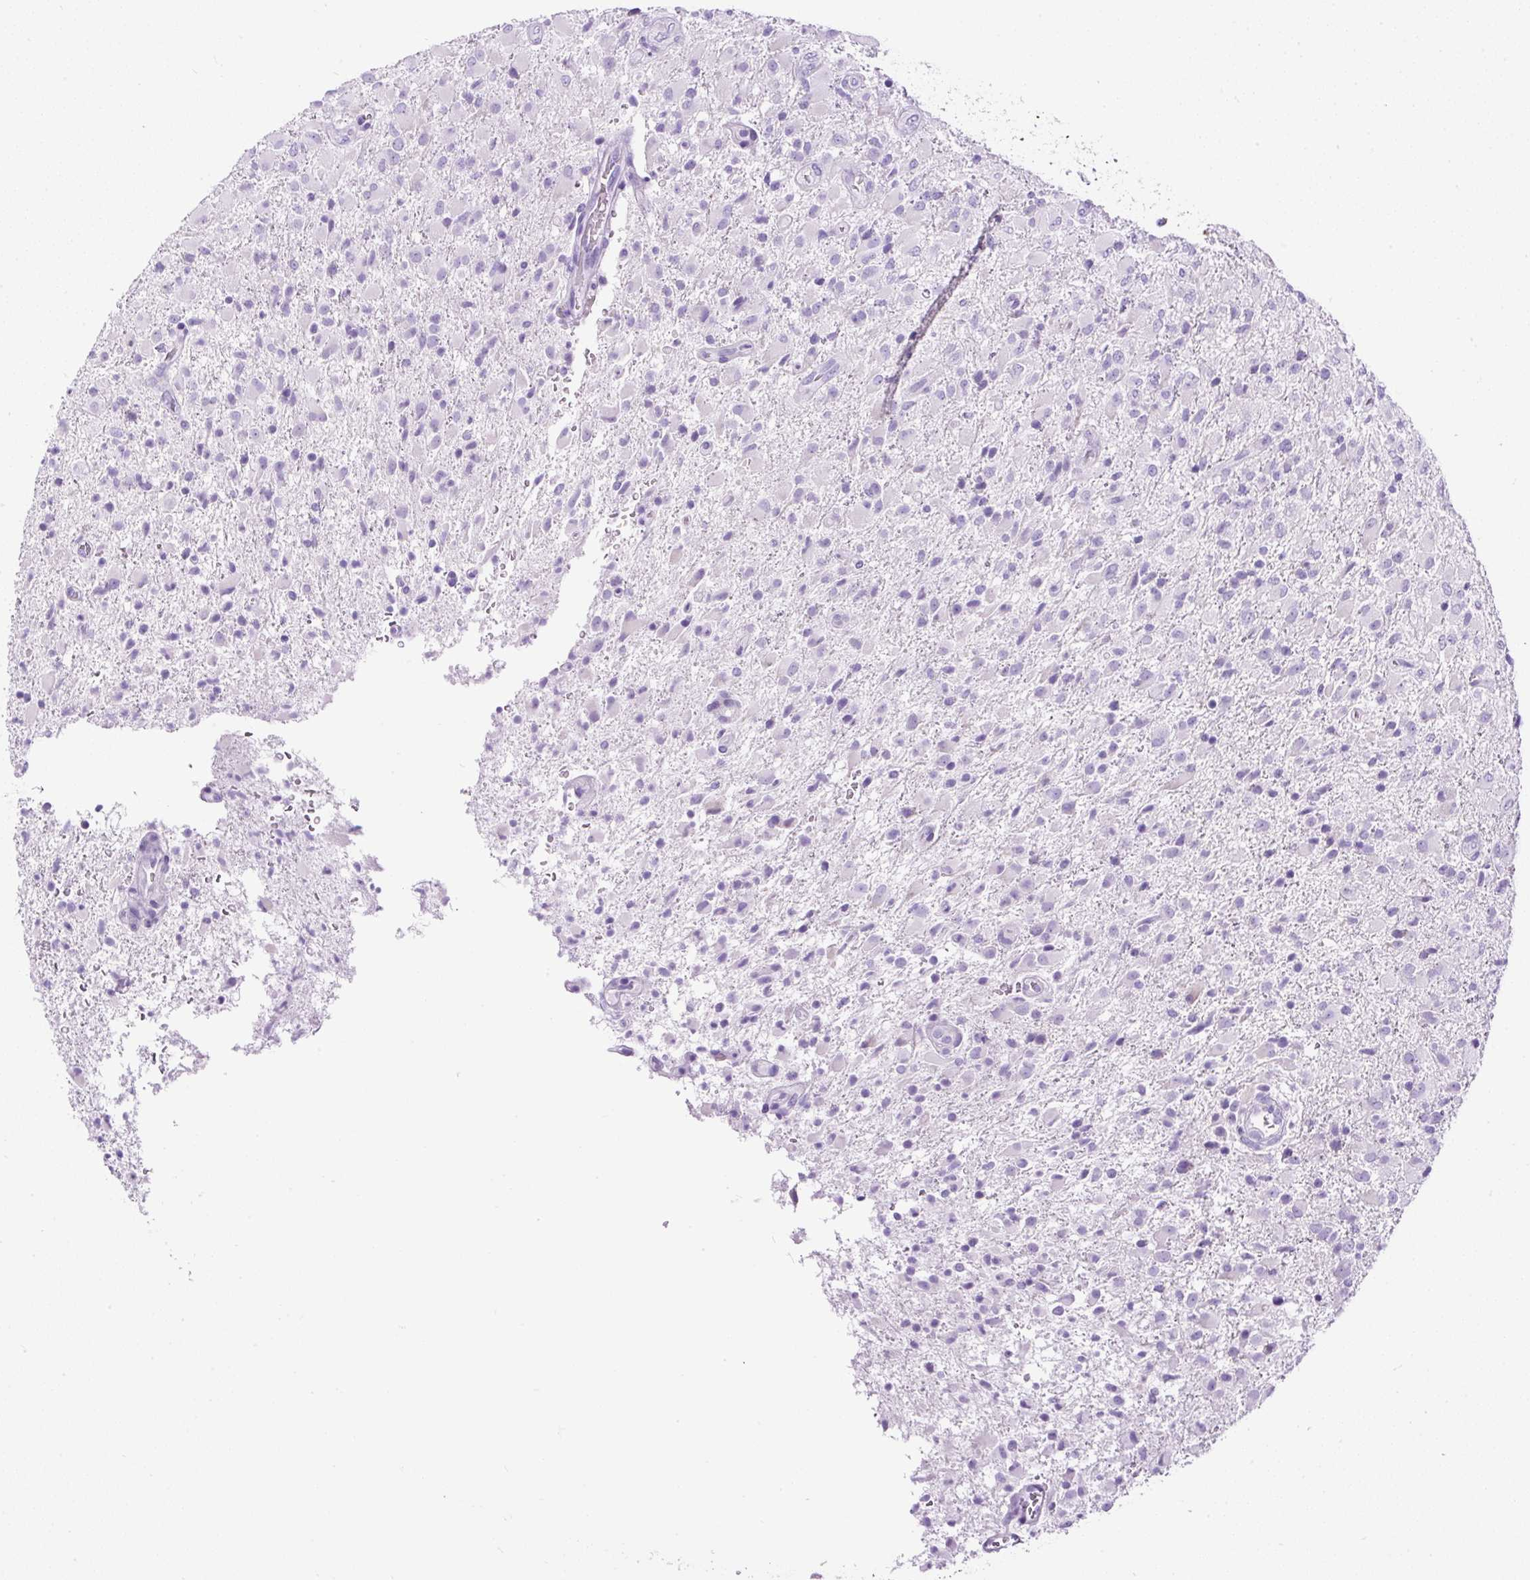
{"staining": {"intensity": "negative", "quantity": "none", "location": "none"}, "tissue": "glioma", "cell_type": "Tumor cells", "image_type": "cancer", "snomed": [{"axis": "morphology", "description": "Glioma, malignant, Low grade"}, {"axis": "topography", "description": "Brain"}], "caption": "Immunohistochemistry image of glioma stained for a protein (brown), which displays no staining in tumor cells.", "gene": "PDIA2", "patient": {"sex": "male", "age": 65}}